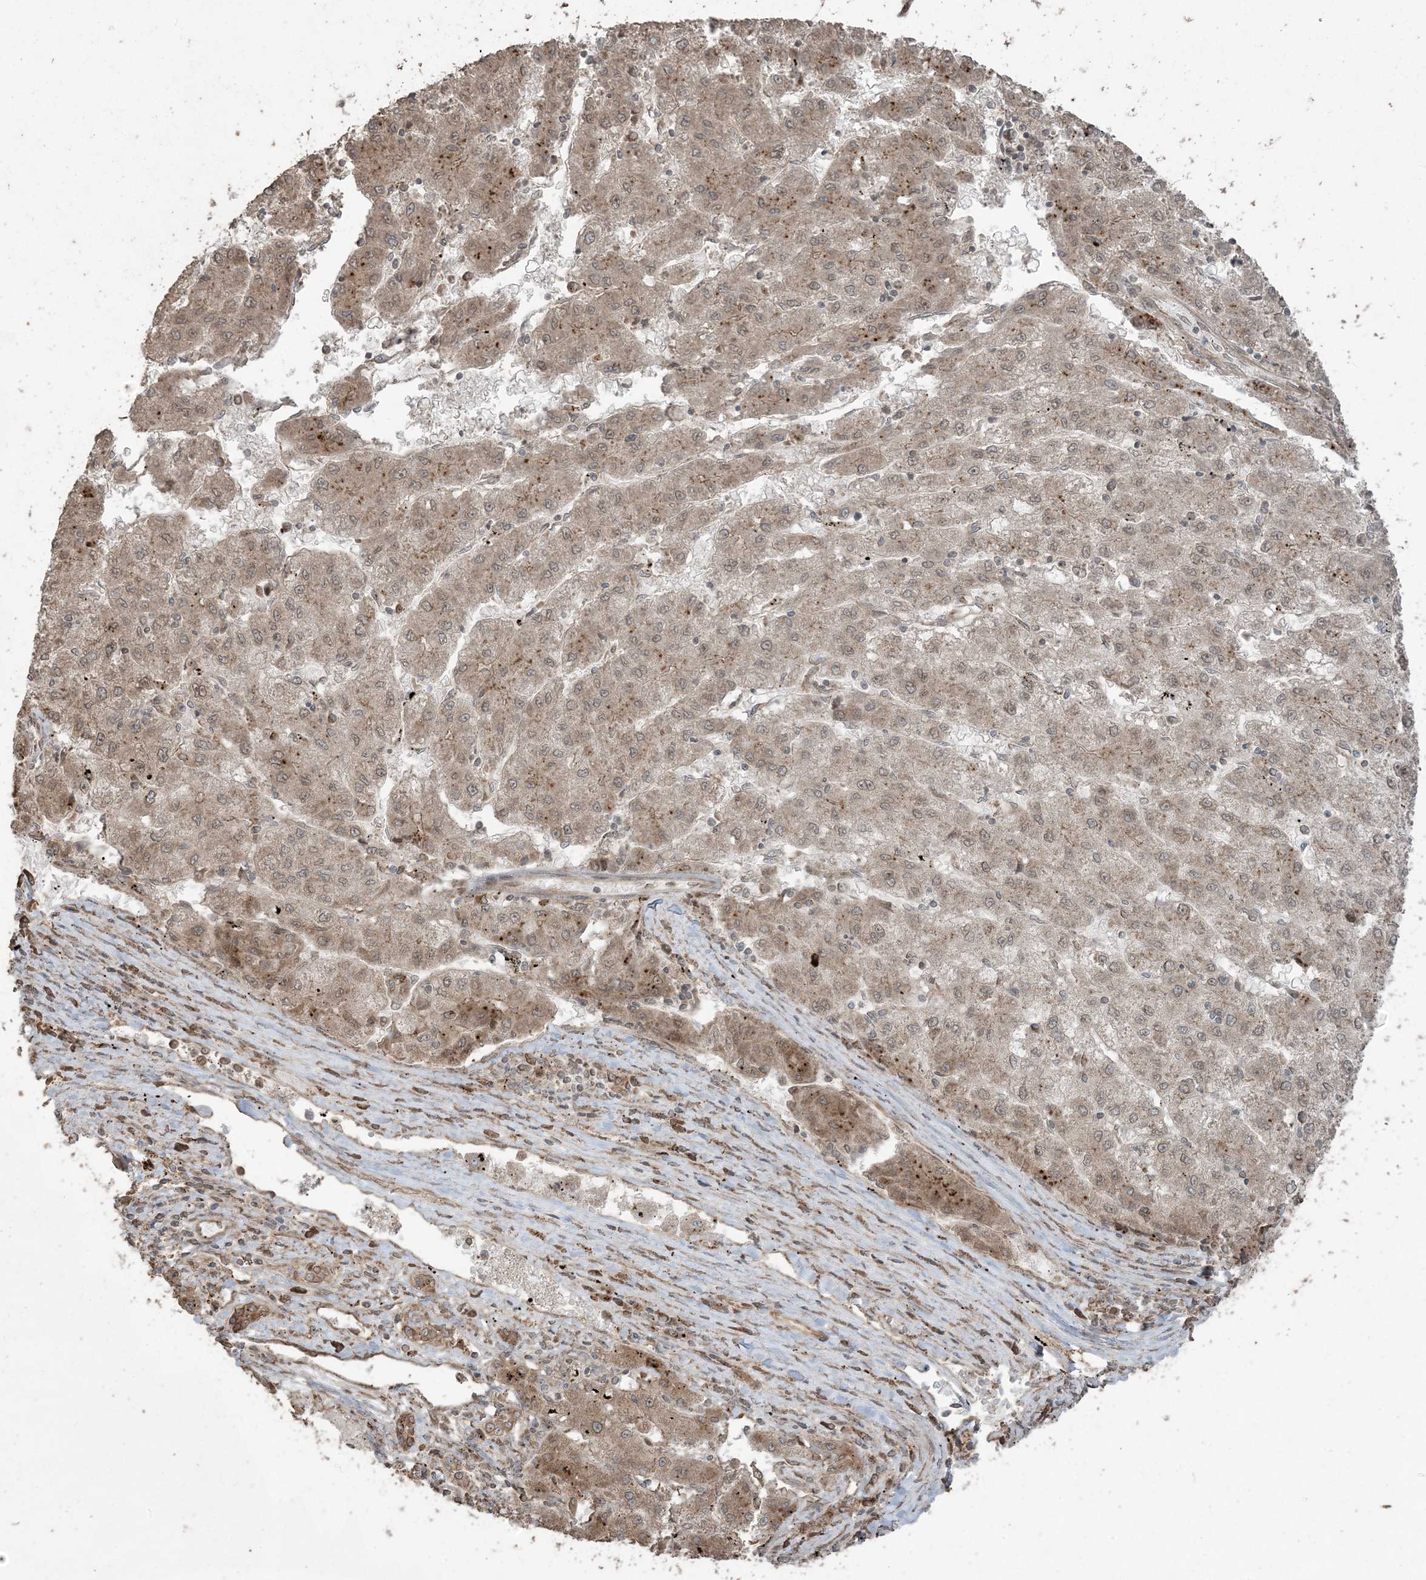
{"staining": {"intensity": "weak", "quantity": ">75%", "location": "cytoplasmic/membranous,nuclear"}, "tissue": "liver cancer", "cell_type": "Tumor cells", "image_type": "cancer", "snomed": [{"axis": "morphology", "description": "Carcinoma, Hepatocellular, NOS"}, {"axis": "topography", "description": "Liver"}], "caption": "Immunohistochemistry micrograph of liver cancer (hepatocellular carcinoma) stained for a protein (brown), which demonstrates low levels of weak cytoplasmic/membranous and nuclear staining in about >75% of tumor cells.", "gene": "DDX19B", "patient": {"sex": "male", "age": 72}}